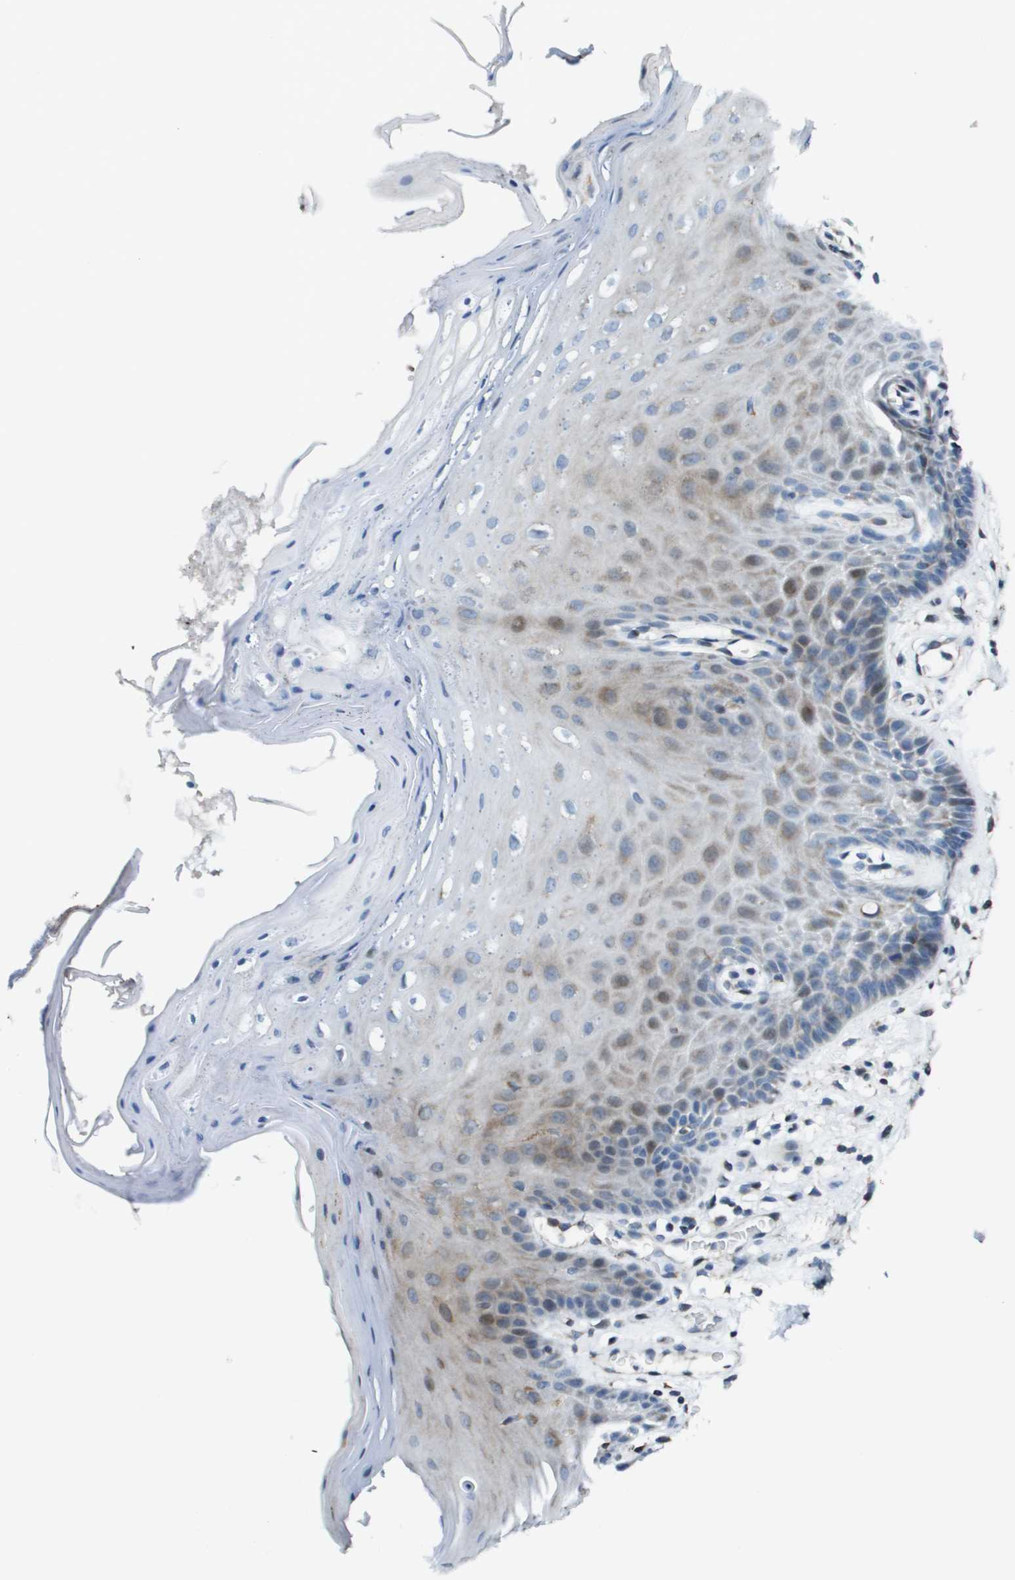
{"staining": {"intensity": "weak", "quantity": "25%-75%", "location": "cytoplasmic/membranous"}, "tissue": "oral mucosa", "cell_type": "Squamous epithelial cells", "image_type": "normal", "snomed": [{"axis": "morphology", "description": "Normal tissue, NOS"}, {"axis": "morphology", "description": "Squamous cell carcinoma, NOS"}, {"axis": "topography", "description": "Oral tissue"}, {"axis": "topography", "description": "Head-Neck"}], "caption": "A high-resolution histopathology image shows IHC staining of unremarkable oral mucosa, which demonstrates weak cytoplasmic/membranous expression in about 25%-75% of squamous epithelial cells. The staining was performed using DAB, with brown indicating positive protein expression. Nuclei are stained blue with hematoxylin.", "gene": "MGAT3", "patient": {"sex": "male", "age": 71}}